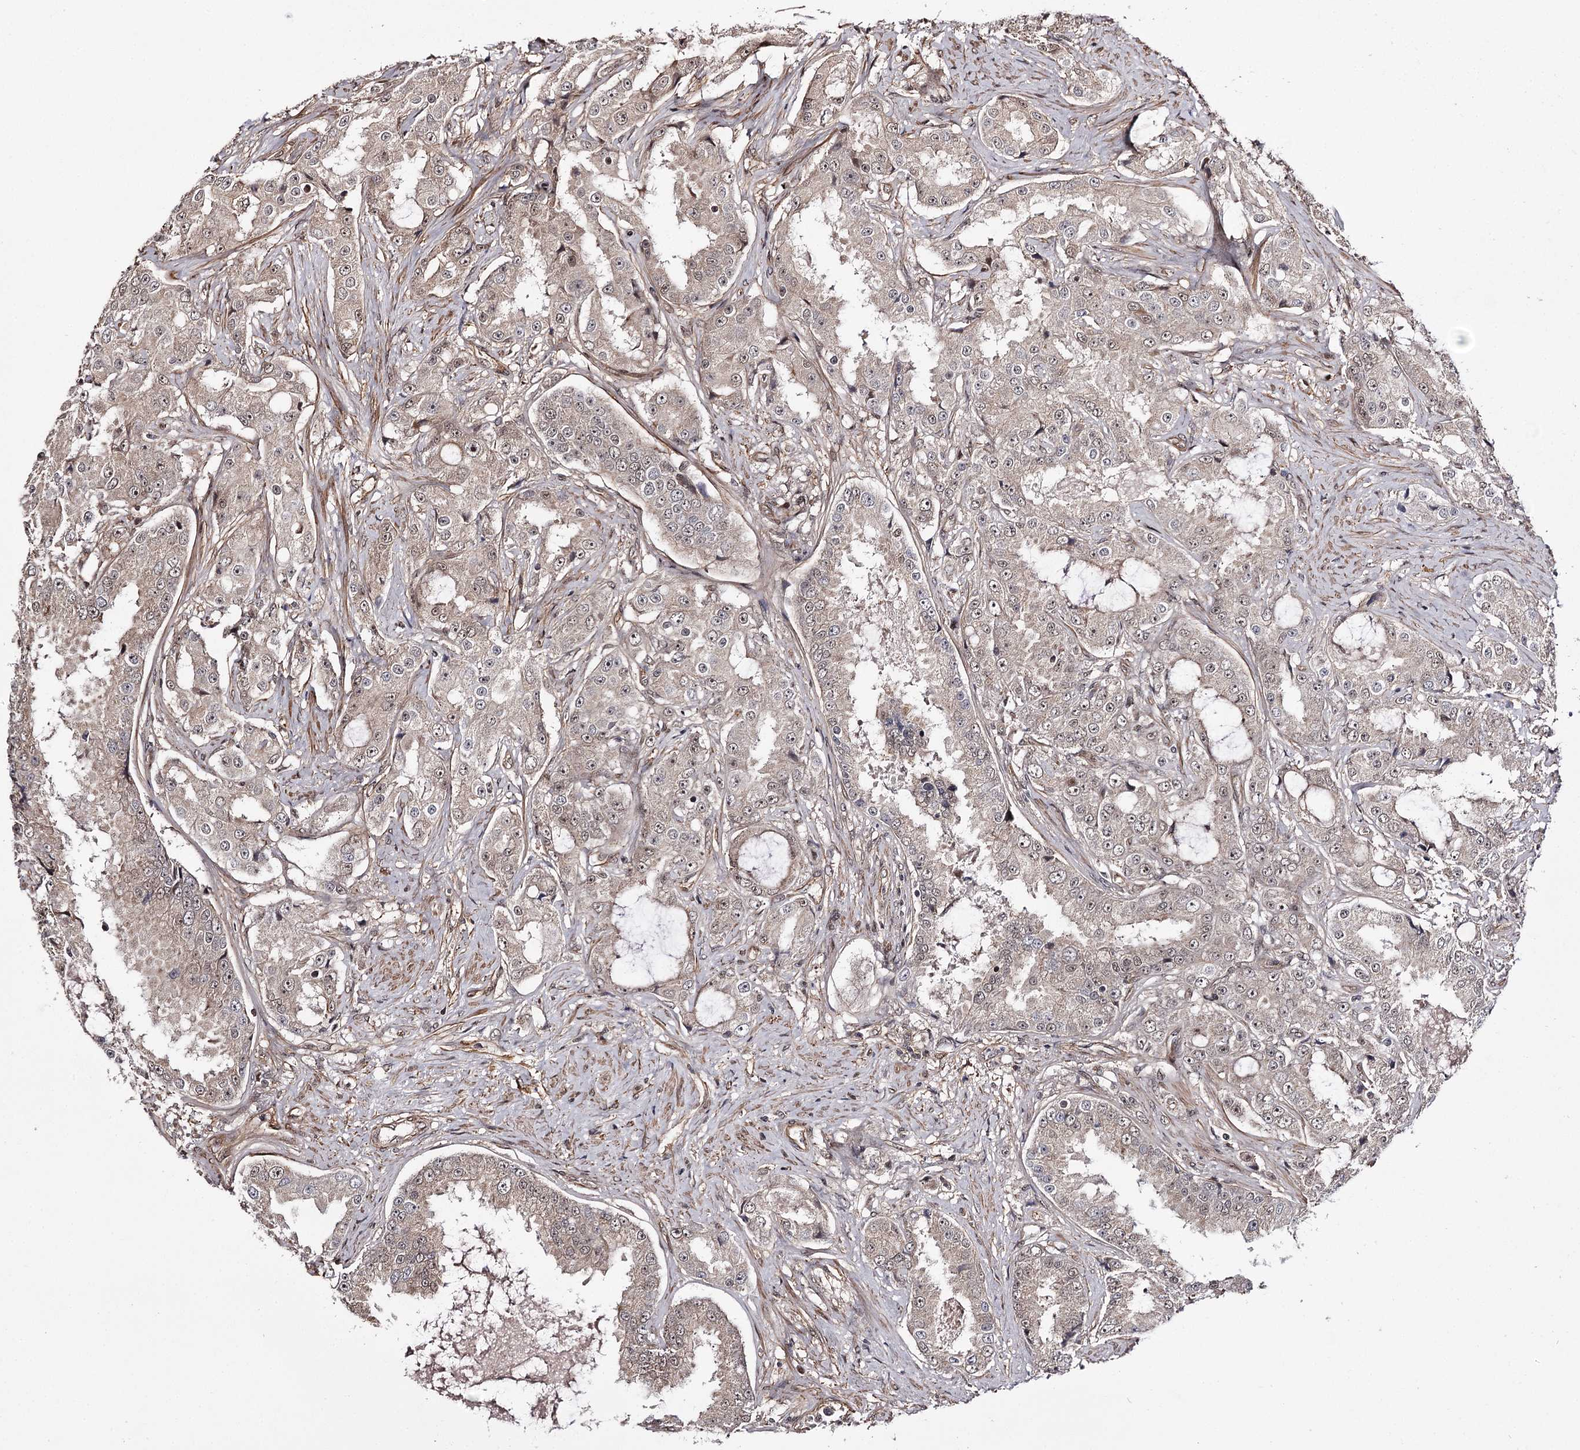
{"staining": {"intensity": "weak", "quantity": "25%-75%", "location": "cytoplasmic/membranous,nuclear"}, "tissue": "prostate cancer", "cell_type": "Tumor cells", "image_type": "cancer", "snomed": [{"axis": "morphology", "description": "Adenocarcinoma, High grade"}, {"axis": "topography", "description": "Prostate"}], "caption": "Prostate cancer stained for a protein reveals weak cytoplasmic/membranous and nuclear positivity in tumor cells.", "gene": "TTC33", "patient": {"sex": "male", "age": 73}}